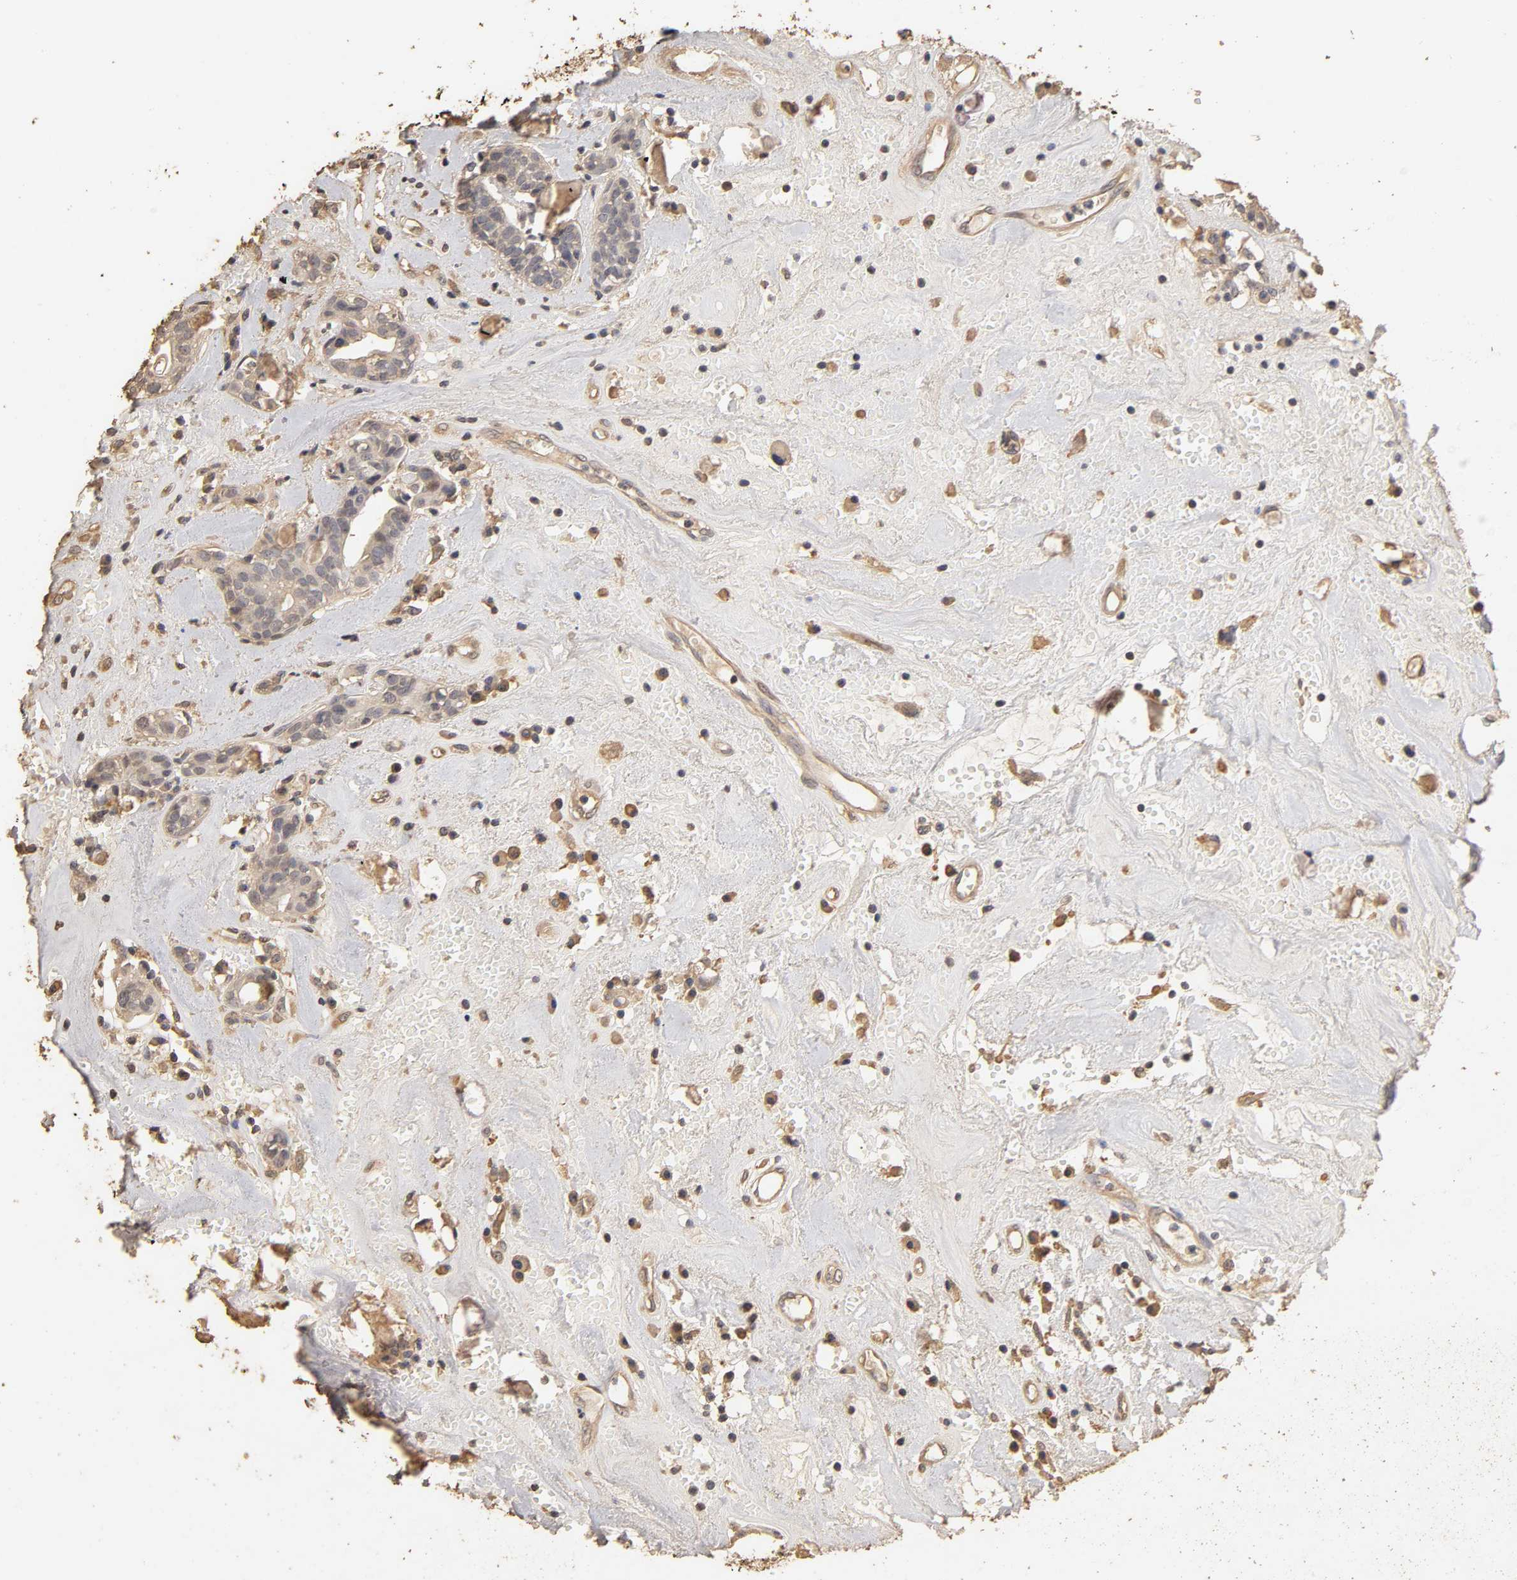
{"staining": {"intensity": "negative", "quantity": "none", "location": "none"}, "tissue": "head and neck cancer", "cell_type": "Tumor cells", "image_type": "cancer", "snomed": [{"axis": "morphology", "description": "Adenocarcinoma, NOS"}, {"axis": "topography", "description": "Salivary gland"}, {"axis": "topography", "description": "Head-Neck"}], "caption": "The photomicrograph reveals no significant positivity in tumor cells of adenocarcinoma (head and neck).", "gene": "VSIG4", "patient": {"sex": "female", "age": 65}}